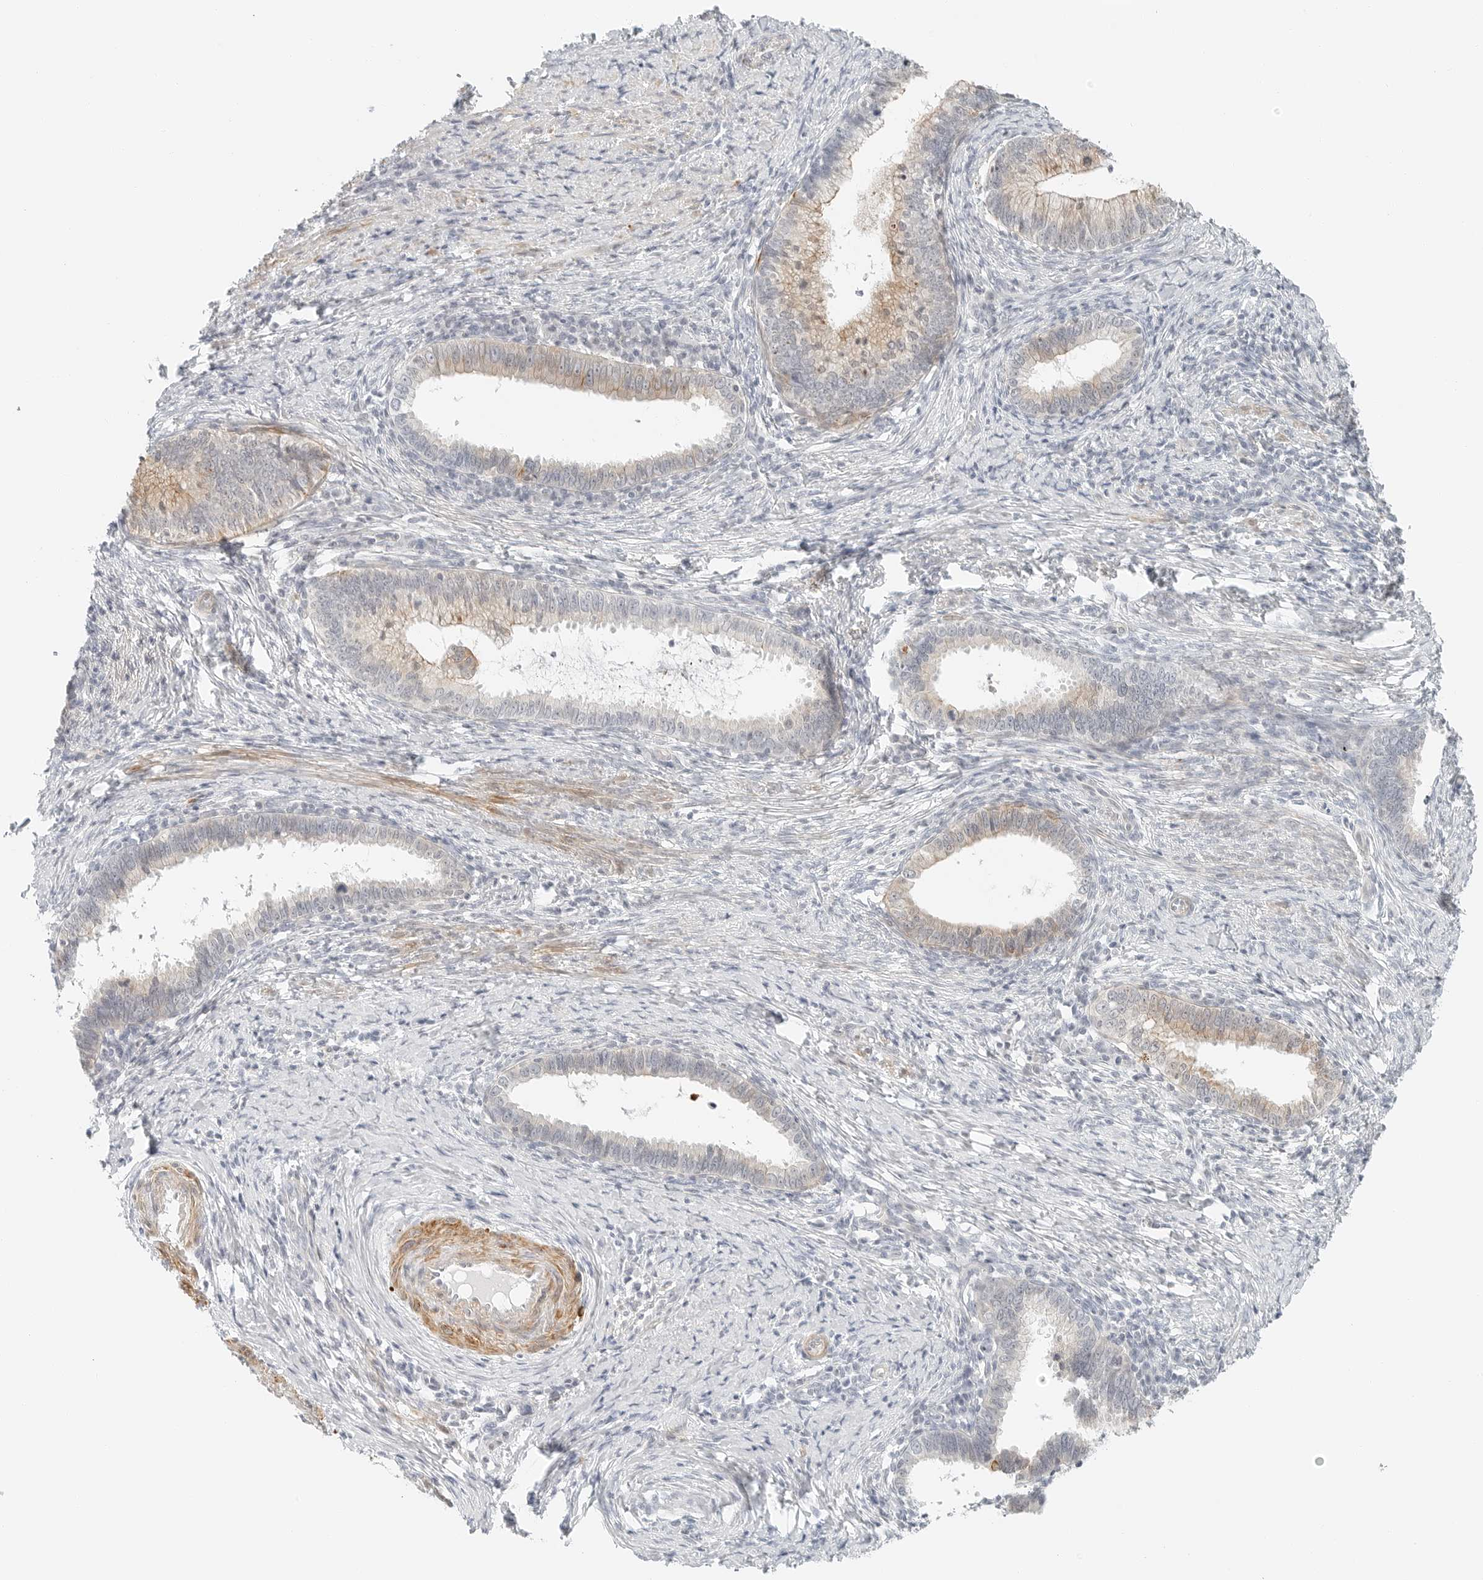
{"staining": {"intensity": "weak", "quantity": "25%-75%", "location": "cytoplasmic/membranous"}, "tissue": "cervical cancer", "cell_type": "Tumor cells", "image_type": "cancer", "snomed": [{"axis": "morphology", "description": "Adenocarcinoma, NOS"}, {"axis": "topography", "description": "Cervix"}], "caption": "The immunohistochemical stain labels weak cytoplasmic/membranous expression in tumor cells of cervical cancer (adenocarcinoma) tissue.", "gene": "IQCC", "patient": {"sex": "female", "age": 36}}